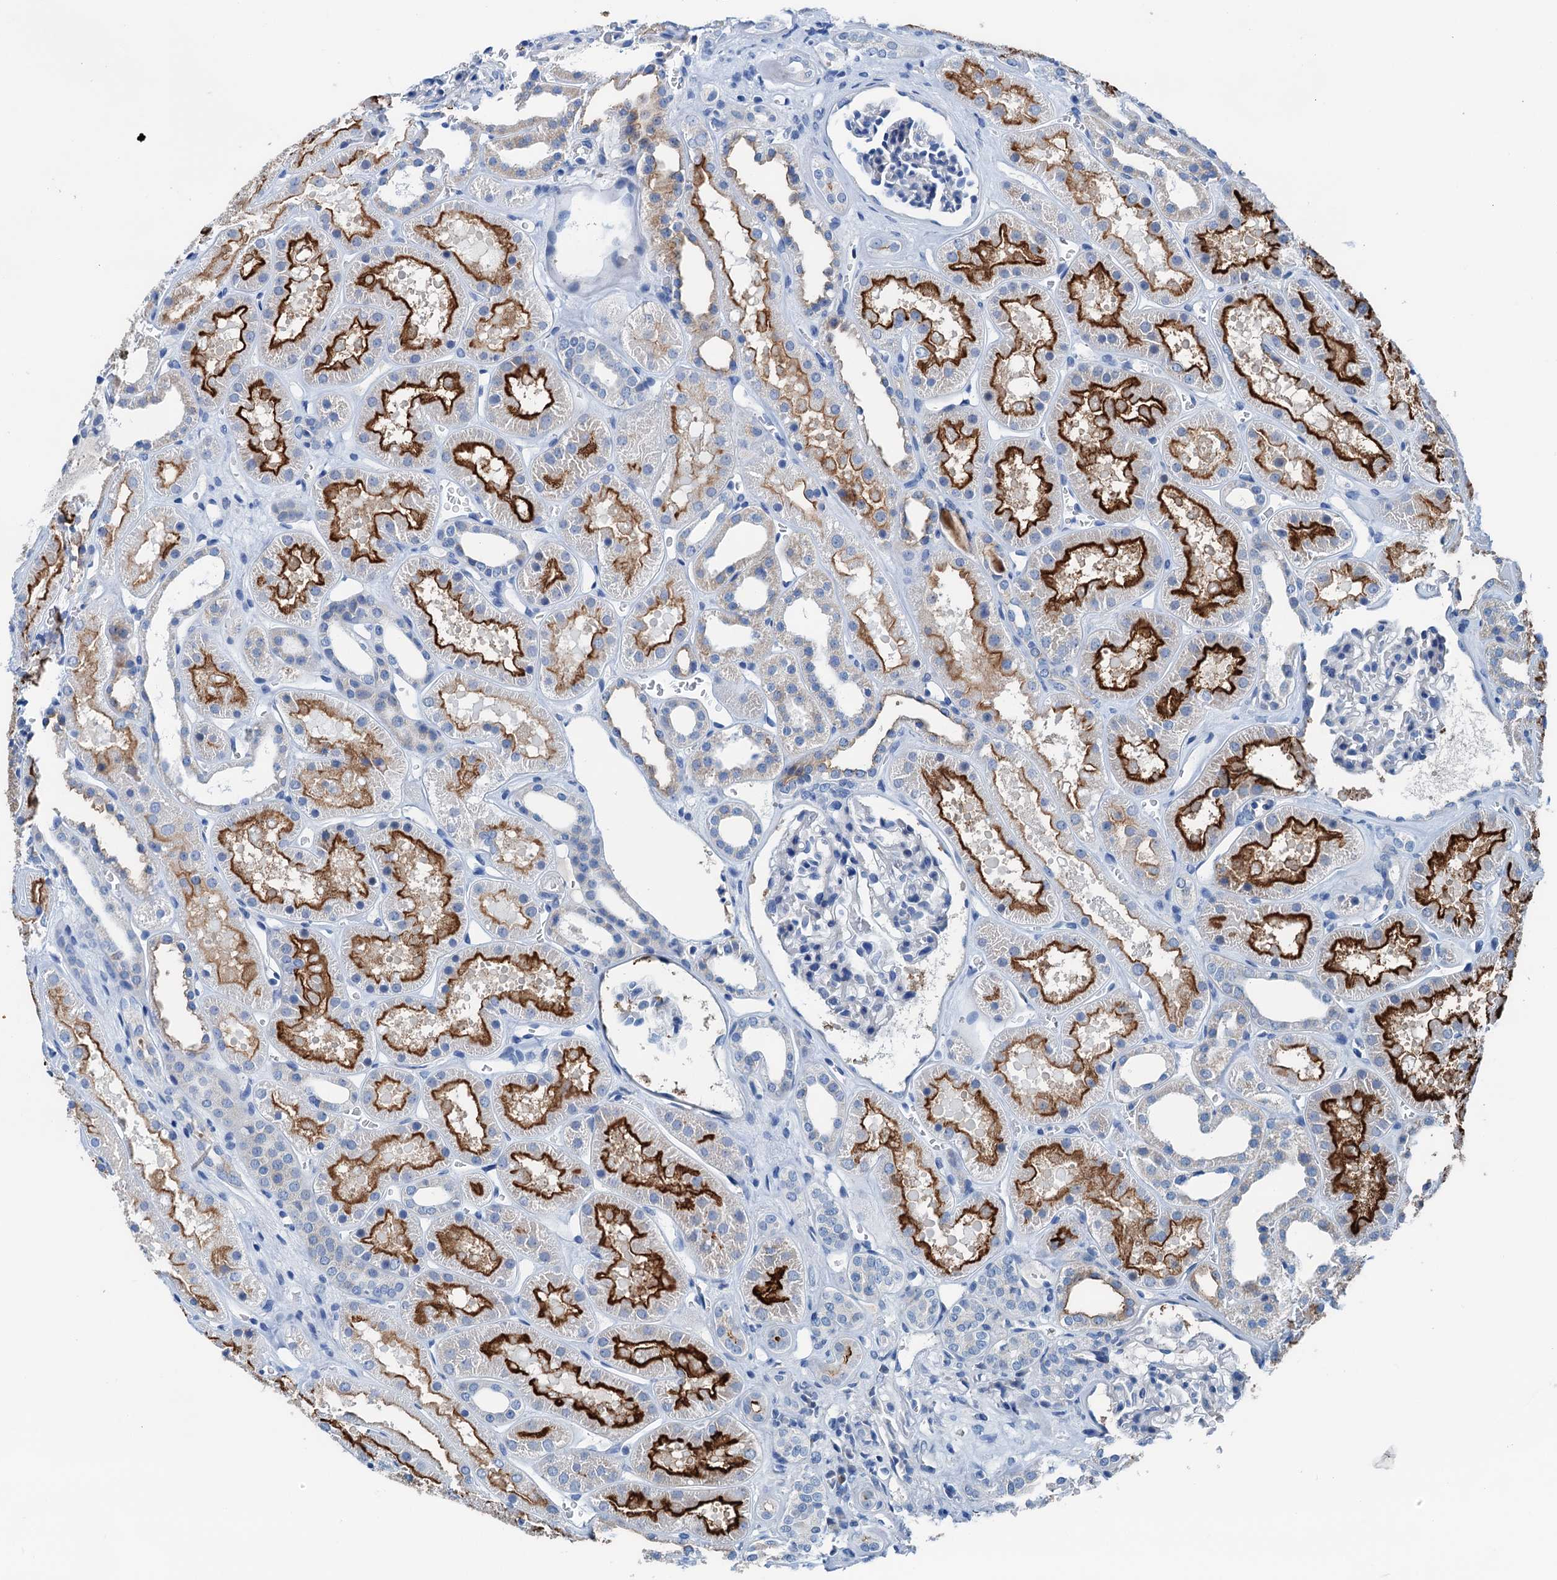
{"staining": {"intensity": "negative", "quantity": "none", "location": "none"}, "tissue": "kidney", "cell_type": "Cells in glomeruli", "image_type": "normal", "snomed": [{"axis": "morphology", "description": "Normal tissue, NOS"}, {"axis": "topography", "description": "Kidney"}], "caption": "Kidney was stained to show a protein in brown. There is no significant expression in cells in glomeruli. (DAB (3,3'-diaminobenzidine) immunohistochemistry (IHC), high magnification).", "gene": "KNDC1", "patient": {"sex": "female", "age": 41}}